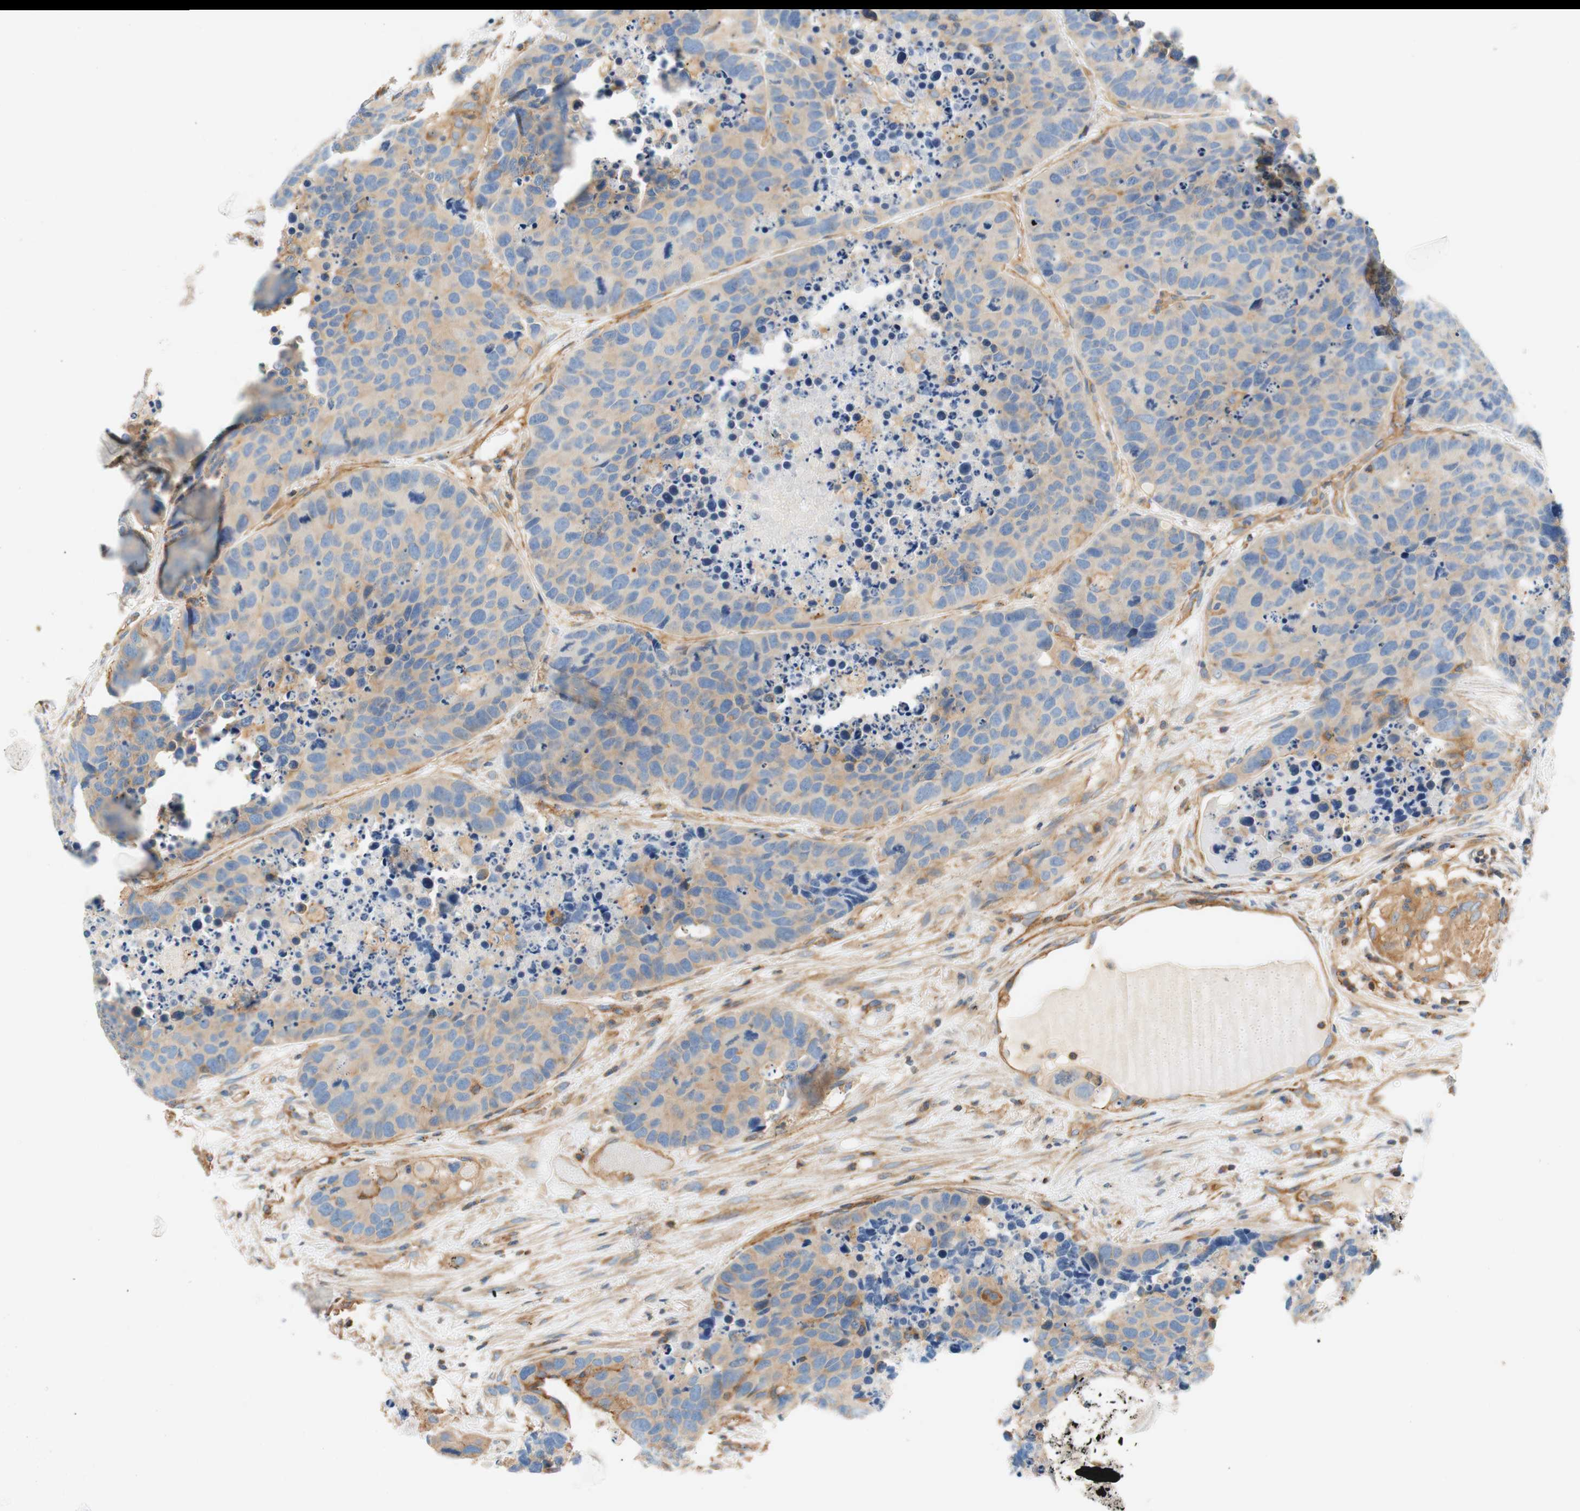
{"staining": {"intensity": "weak", "quantity": ">75%", "location": "cytoplasmic/membranous"}, "tissue": "carcinoid", "cell_type": "Tumor cells", "image_type": "cancer", "snomed": [{"axis": "morphology", "description": "Carcinoid, malignant, NOS"}, {"axis": "topography", "description": "Lung"}], "caption": "Malignant carcinoid stained with DAB (3,3'-diaminobenzidine) immunohistochemistry exhibits low levels of weak cytoplasmic/membranous staining in about >75% of tumor cells.", "gene": "VPS26A", "patient": {"sex": "male", "age": 60}}